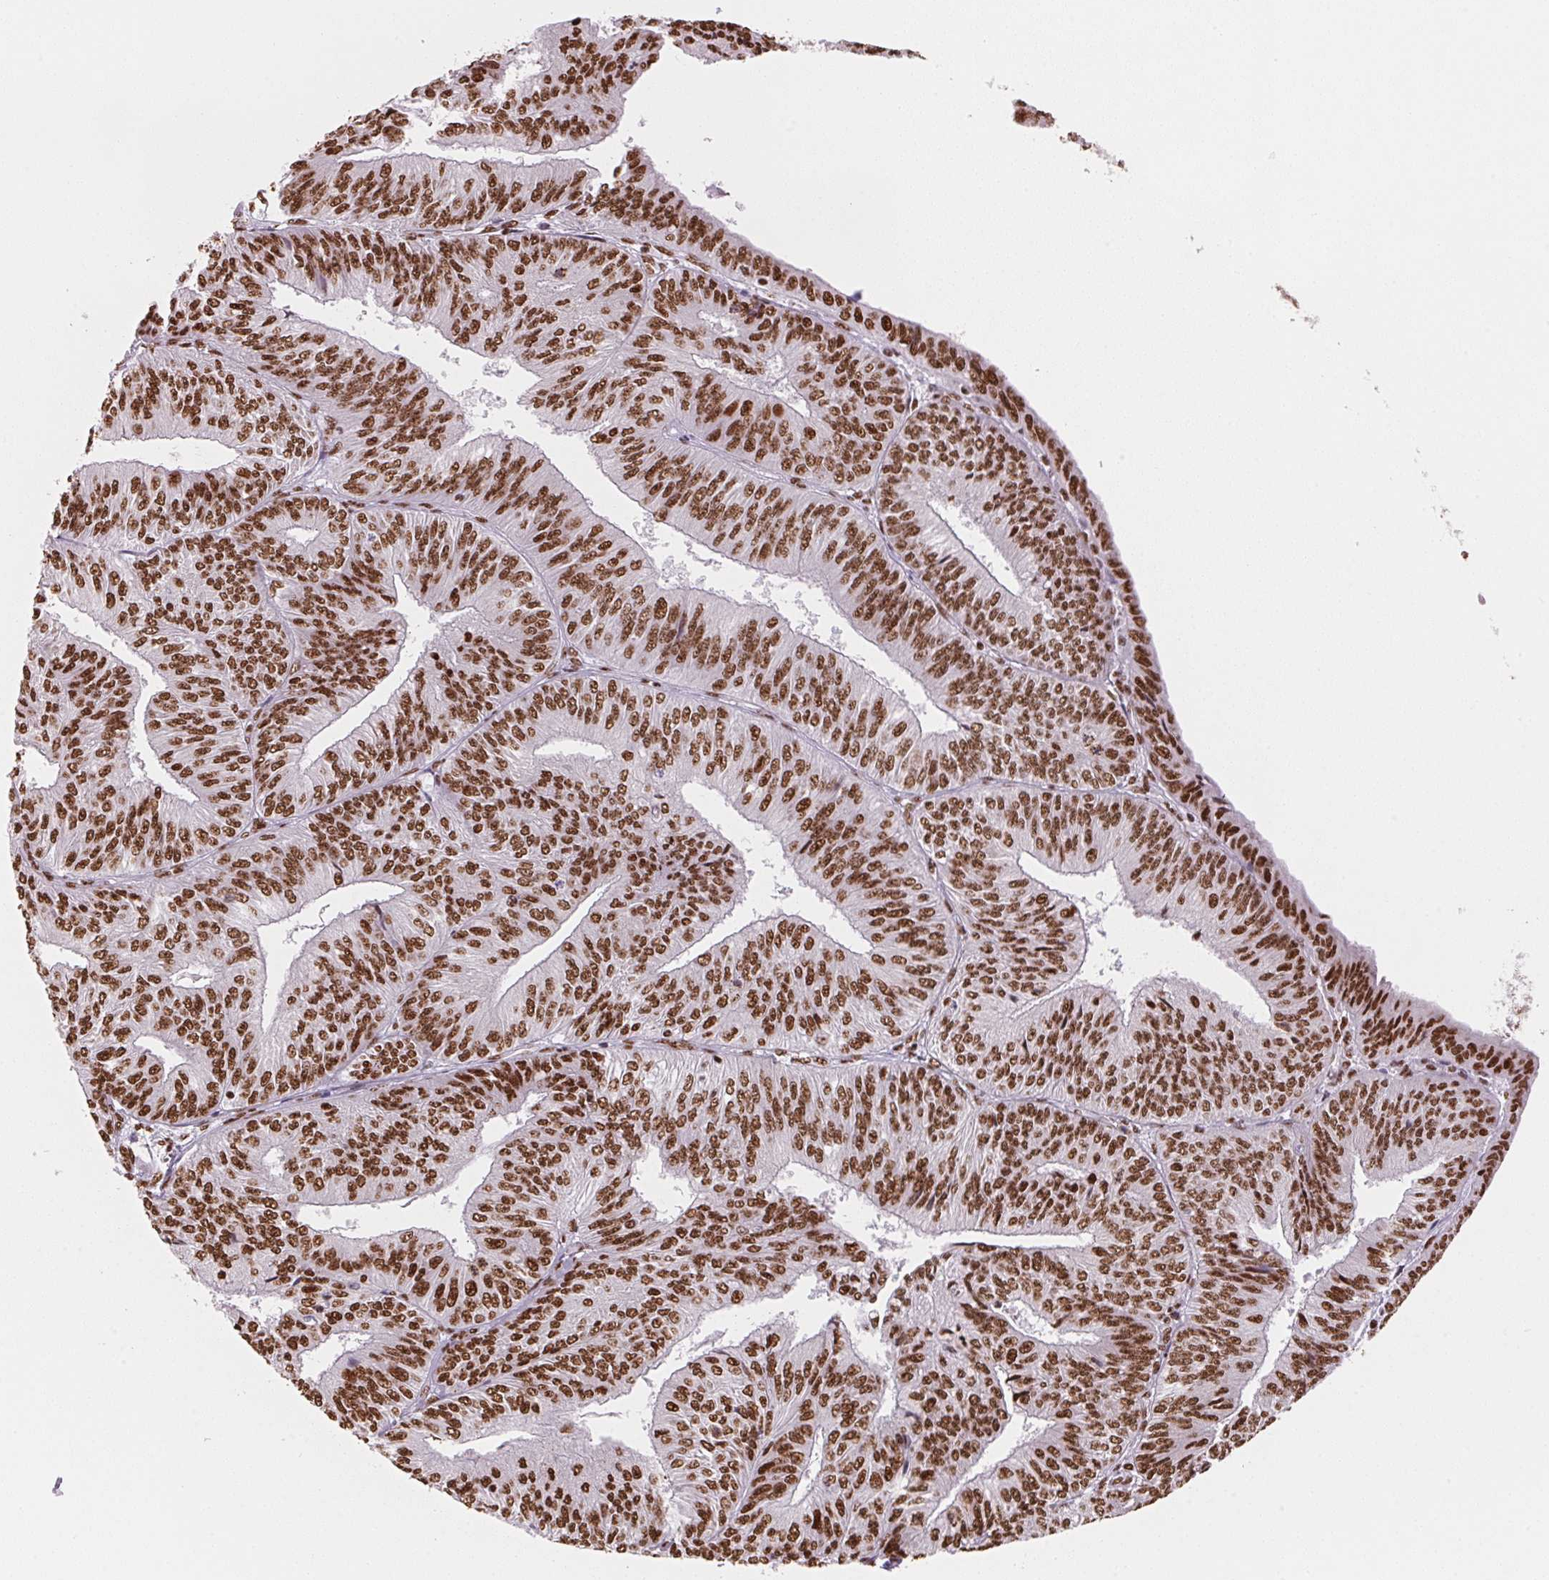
{"staining": {"intensity": "strong", "quantity": ">75%", "location": "nuclear"}, "tissue": "endometrial cancer", "cell_type": "Tumor cells", "image_type": "cancer", "snomed": [{"axis": "morphology", "description": "Adenocarcinoma, NOS"}, {"axis": "topography", "description": "Endometrium"}], "caption": "Brown immunohistochemical staining in endometrial cancer (adenocarcinoma) demonstrates strong nuclear staining in about >75% of tumor cells.", "gene": "NXF1", "patient": {"sex": "female", "age": 58}}